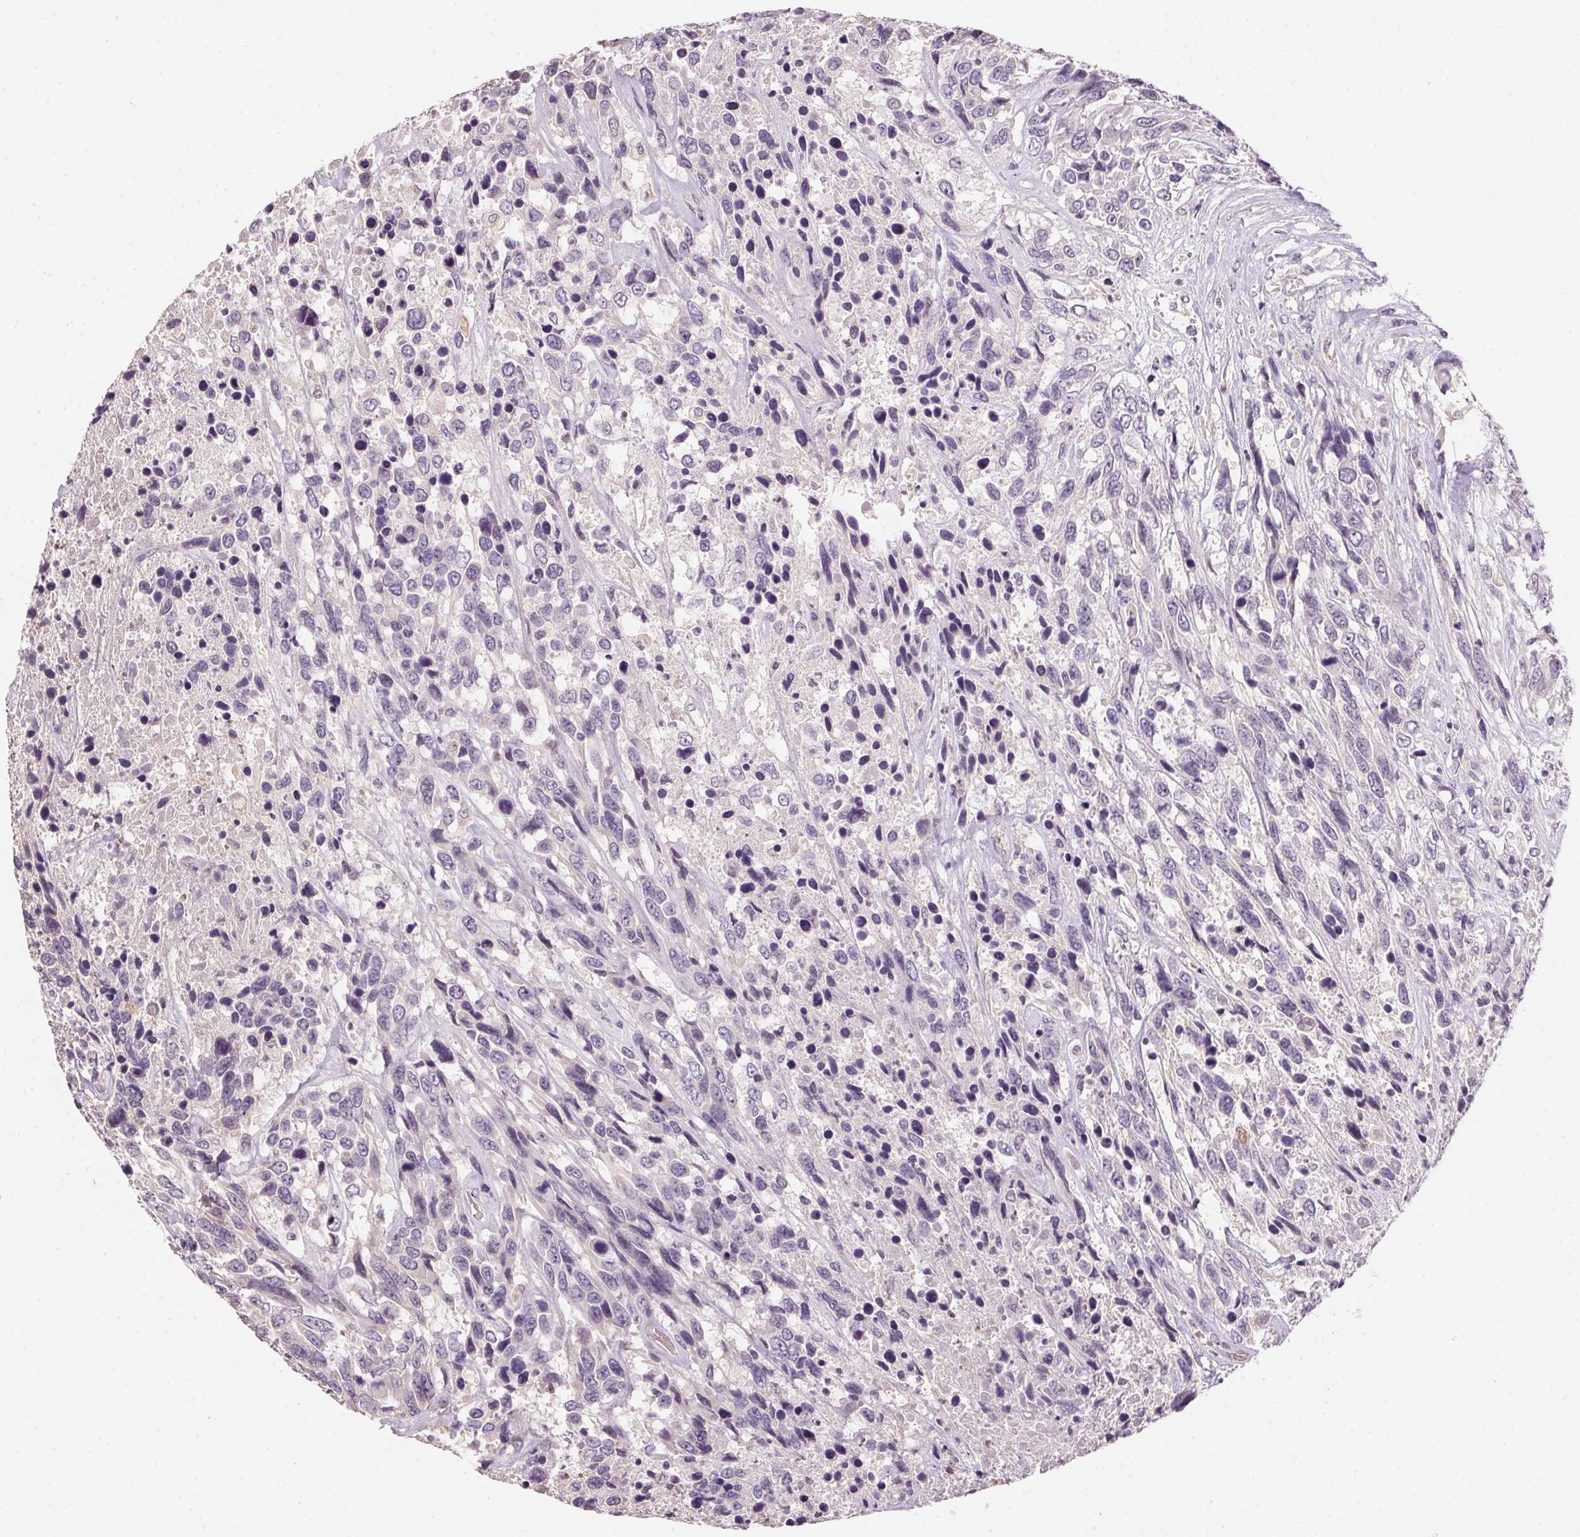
{"staining": {"intensity": "negative", "quantity": "none", "location": "none"}, "tissue": "urothelial cancer", "cell_type": "Tumor cells", "image_type": "cancer", "snomed": [{"axis": "morphology", "description": "Urothelial carcinoma, High grade"}, {"axis": "topography", "description": "Urinary bladder"}], "caption": "Protein analysis of urothelial cancer reveals no significant staining in tumor cells. (DAB (3,3'-diaminobenzidine) immunohistochemistry (IHC), high magnification).", "gene": "ALDH8A1", "patient": {"sex": "female", "age": 70}}